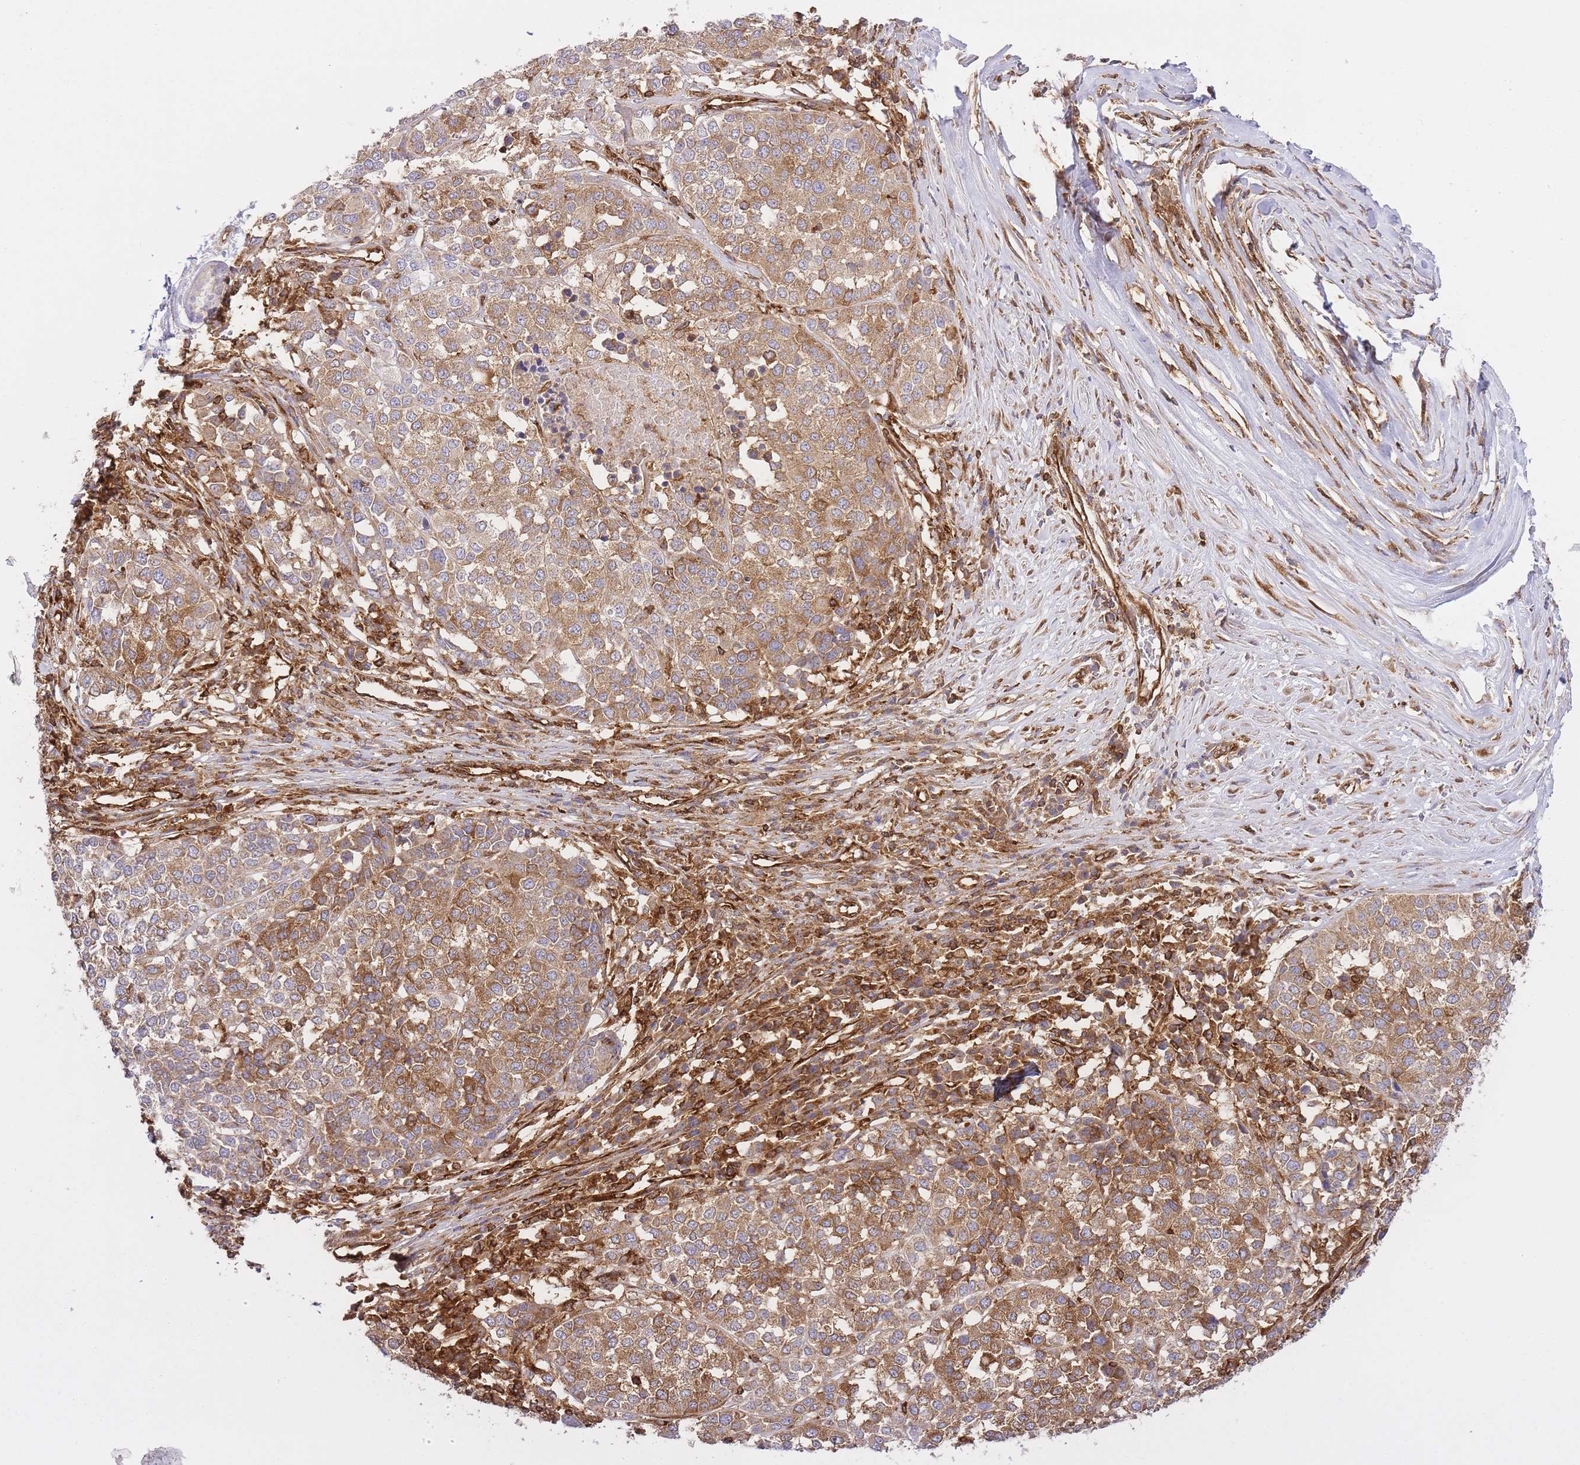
{"staining": {"intensity": "moderate", "quantity": ">75%", "location": "cytoplasmic/membranous"}, "tissue": "melanoma", "cell_type": "Tumor cells", "image_type": "cancer", "snomed": [{"axis": "morphology", "description": "Malignant melanoma, Metastatic site"}, {"axis": "topography", "description": "Lymph node"}], "caption": "Malignant melanoma (metastatic site) stained for a protein (brown) shows moderate cytoplasmic/membranous positive staining in about >75% of tumor cells.", "gene": "MSN", "patient": {"sex": "male", "age": 44}}